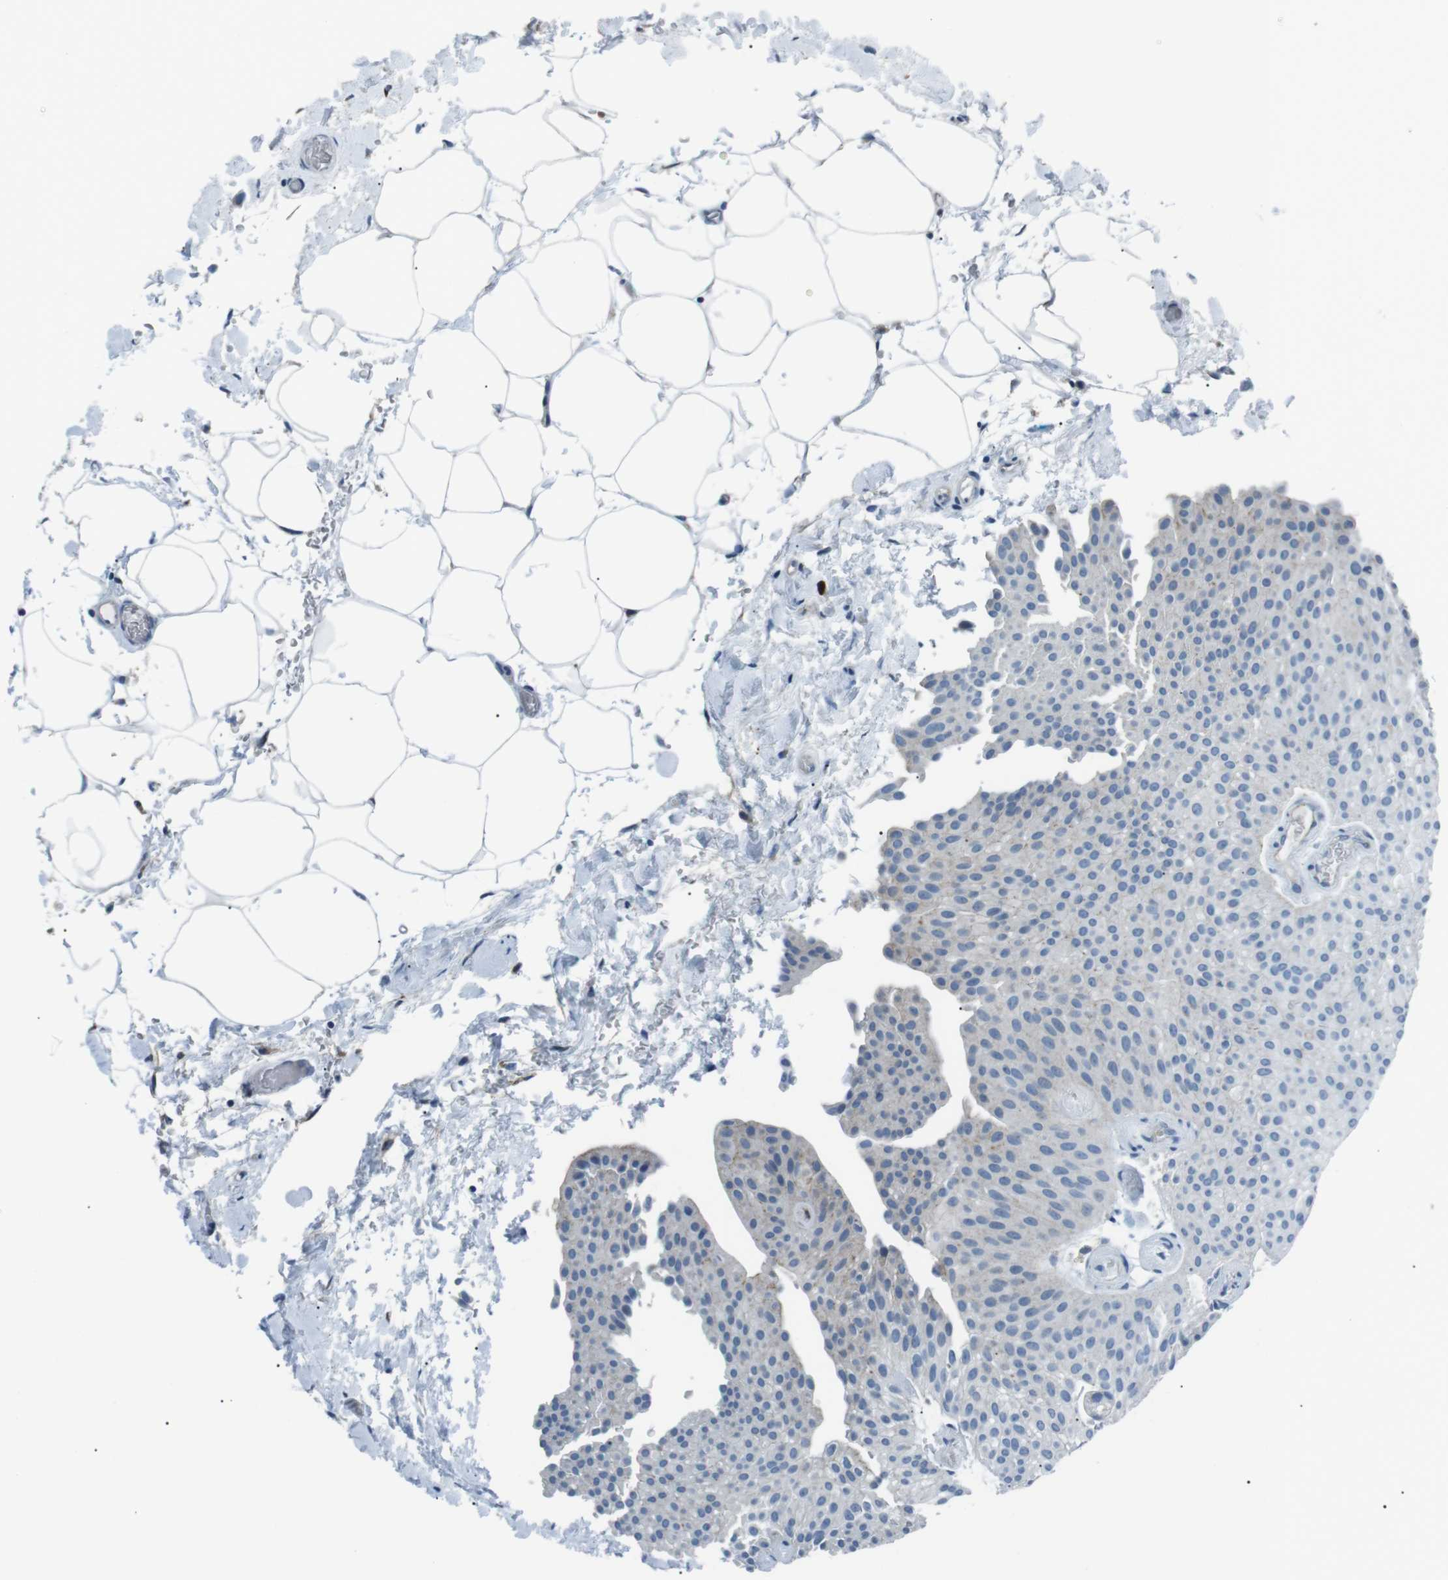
{"staining": {"intensity": "negative", "quantity": "none", "location": "none"}, "tissue": "urothelial cancer", "cell_type": "Tumor cells", "image_type": "cancer", "snomed": [{"axis": "morphology", "description": "Urothelial carcinoma, Low grade"}, {"axis": "topography", "description": "Urinary bladder"}], "caption": "Tumor cells are negative for brown protein staining in urothelial carcinoma (low-grade). Brightfield microscopy of IHC stained with DAB (3,3'-diaminobenzidine) (brown) and hematoxylin (blue), captured at high magnification.", "gene": "CSF2RA", "patient": {"sex": "female", "age": 60}}